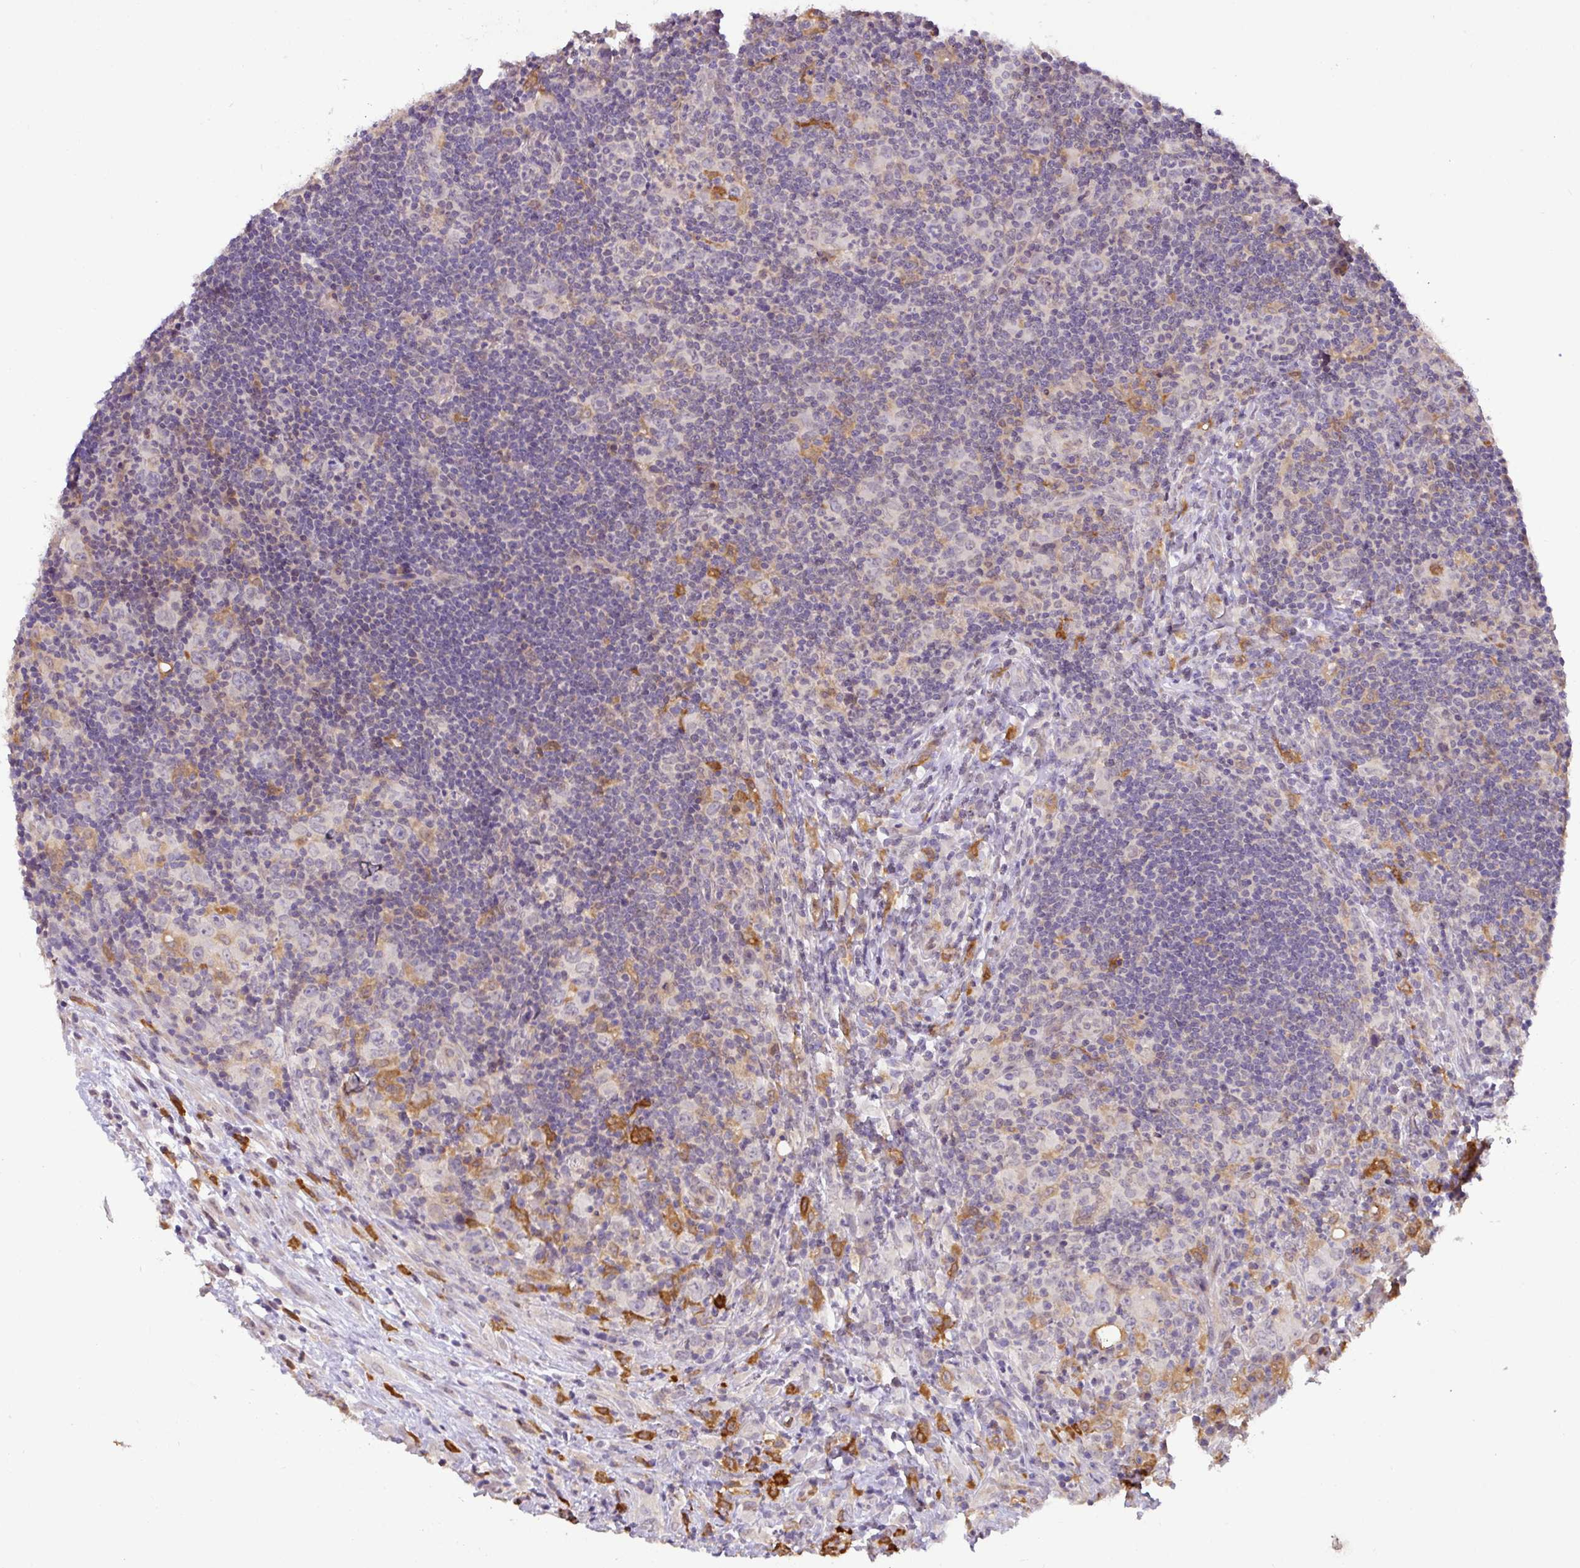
{"staining": {"intensity": "negative", "quantity": "none", "location": "none"}, "tissue": "lymphoma", "cell_type": "Tumor cells", "image_type": "cancer", "snomed": [{"axis": "morphology", "description": "Hodgkin's disease, NOS"}, {"axis": "topography", "description": "Lymph node"}], "caption": "Tumor cells are negative for protein expression in human lymphoma.", "gene": "GCNT7", "patient": {"sex": "female", "age": 18}}